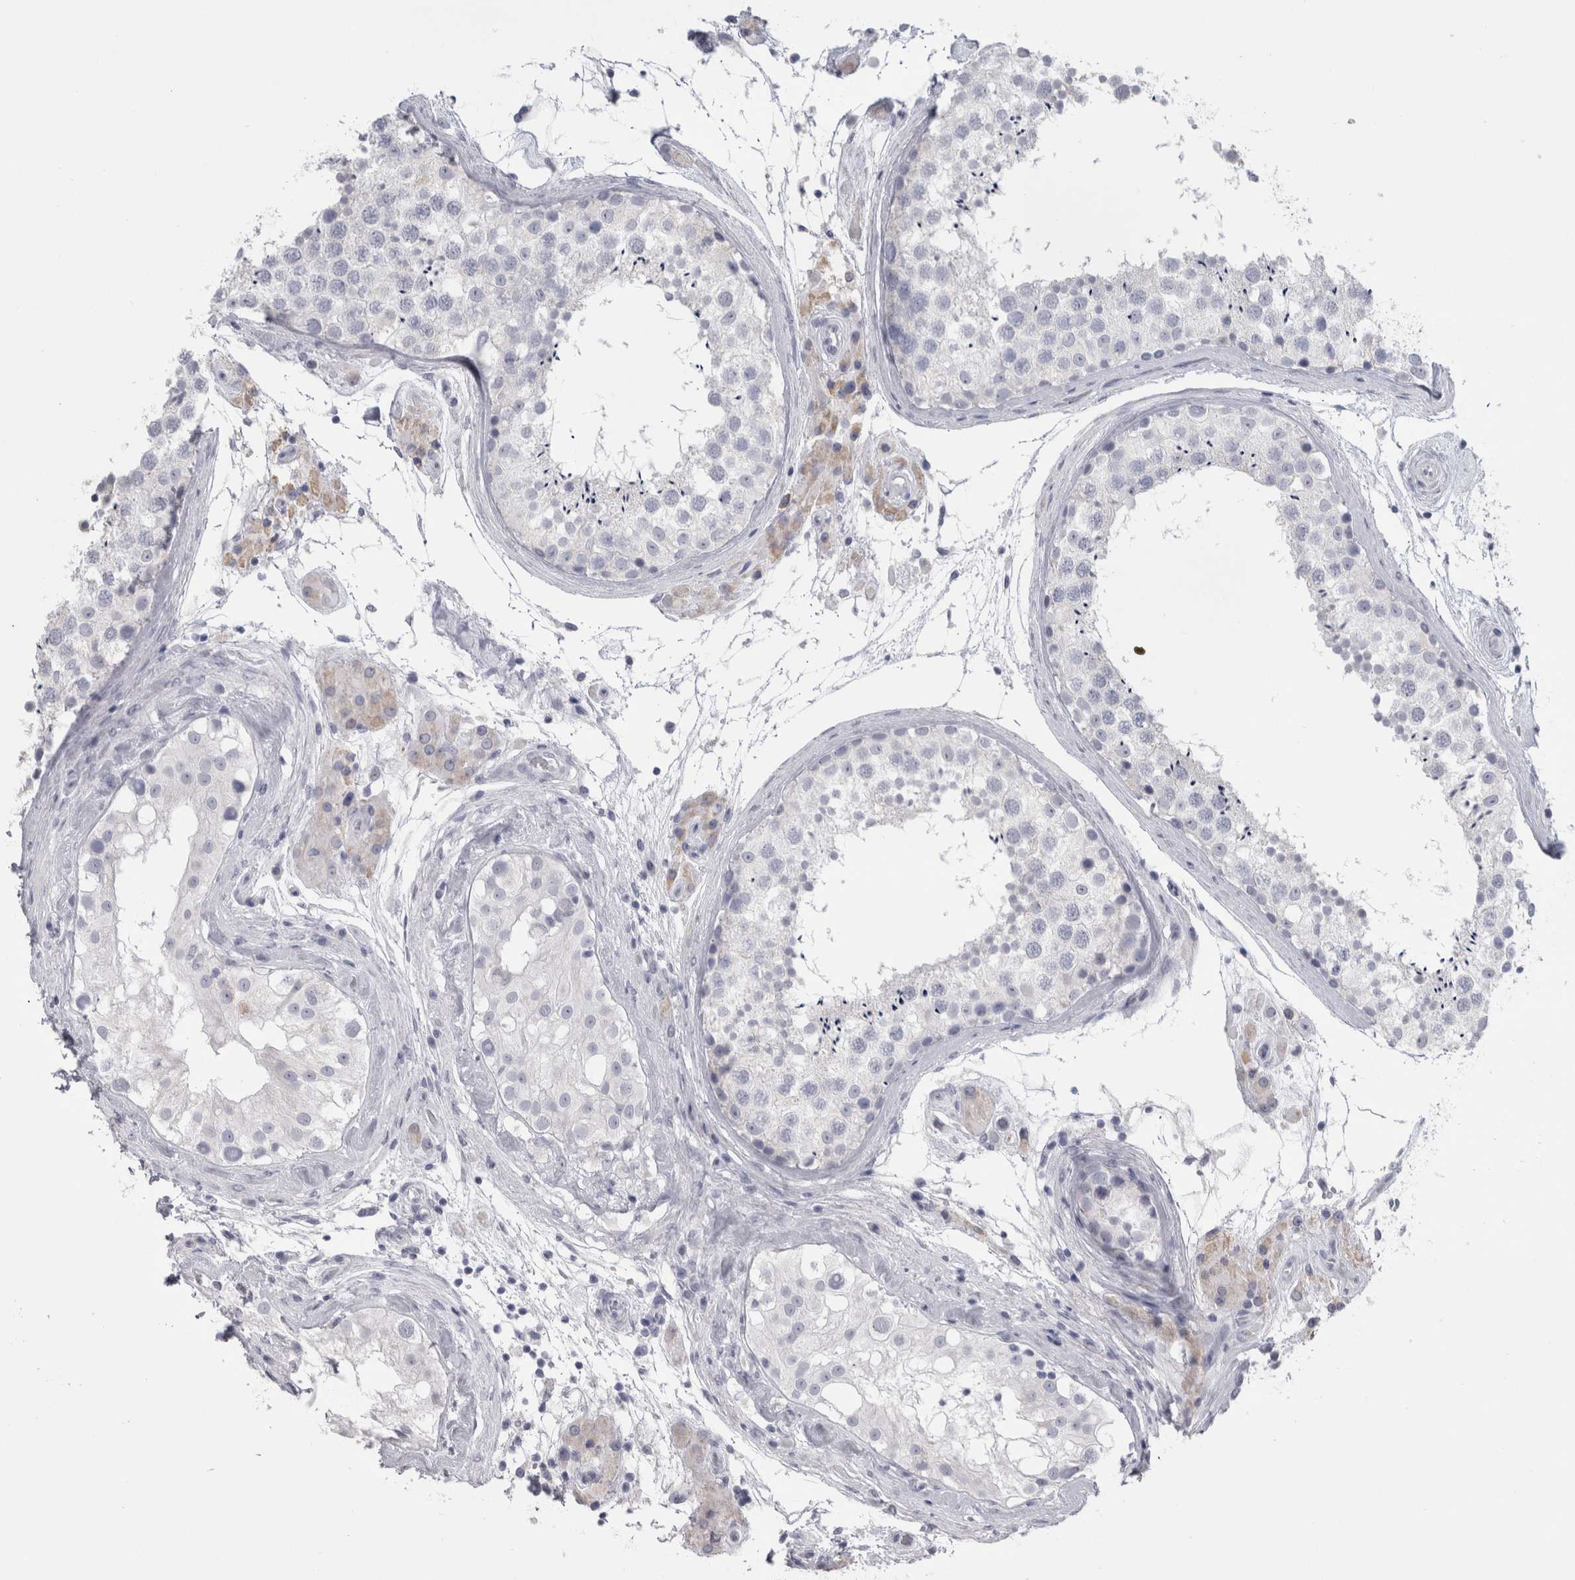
{"staining": {"intensity": "negative", "quantity": "none", "location": "none"}, "tissue": "testis", "cell_type": "Cells in seminiferous ducts", "image_type": "normal", "snomed": [{"axis": "morphology", "description": "Normal tissue, NOS"}, {"axis": "topography", "description": "Testis"}], "caption": "DAB (3,3'-diaminobenzidine) immunohistochemical staining of normal human testis exhibits no significant positivity in cells in seminiferous ducts.", "gene": "MSMB", "patient": {"sex": "male", "age": 46}}